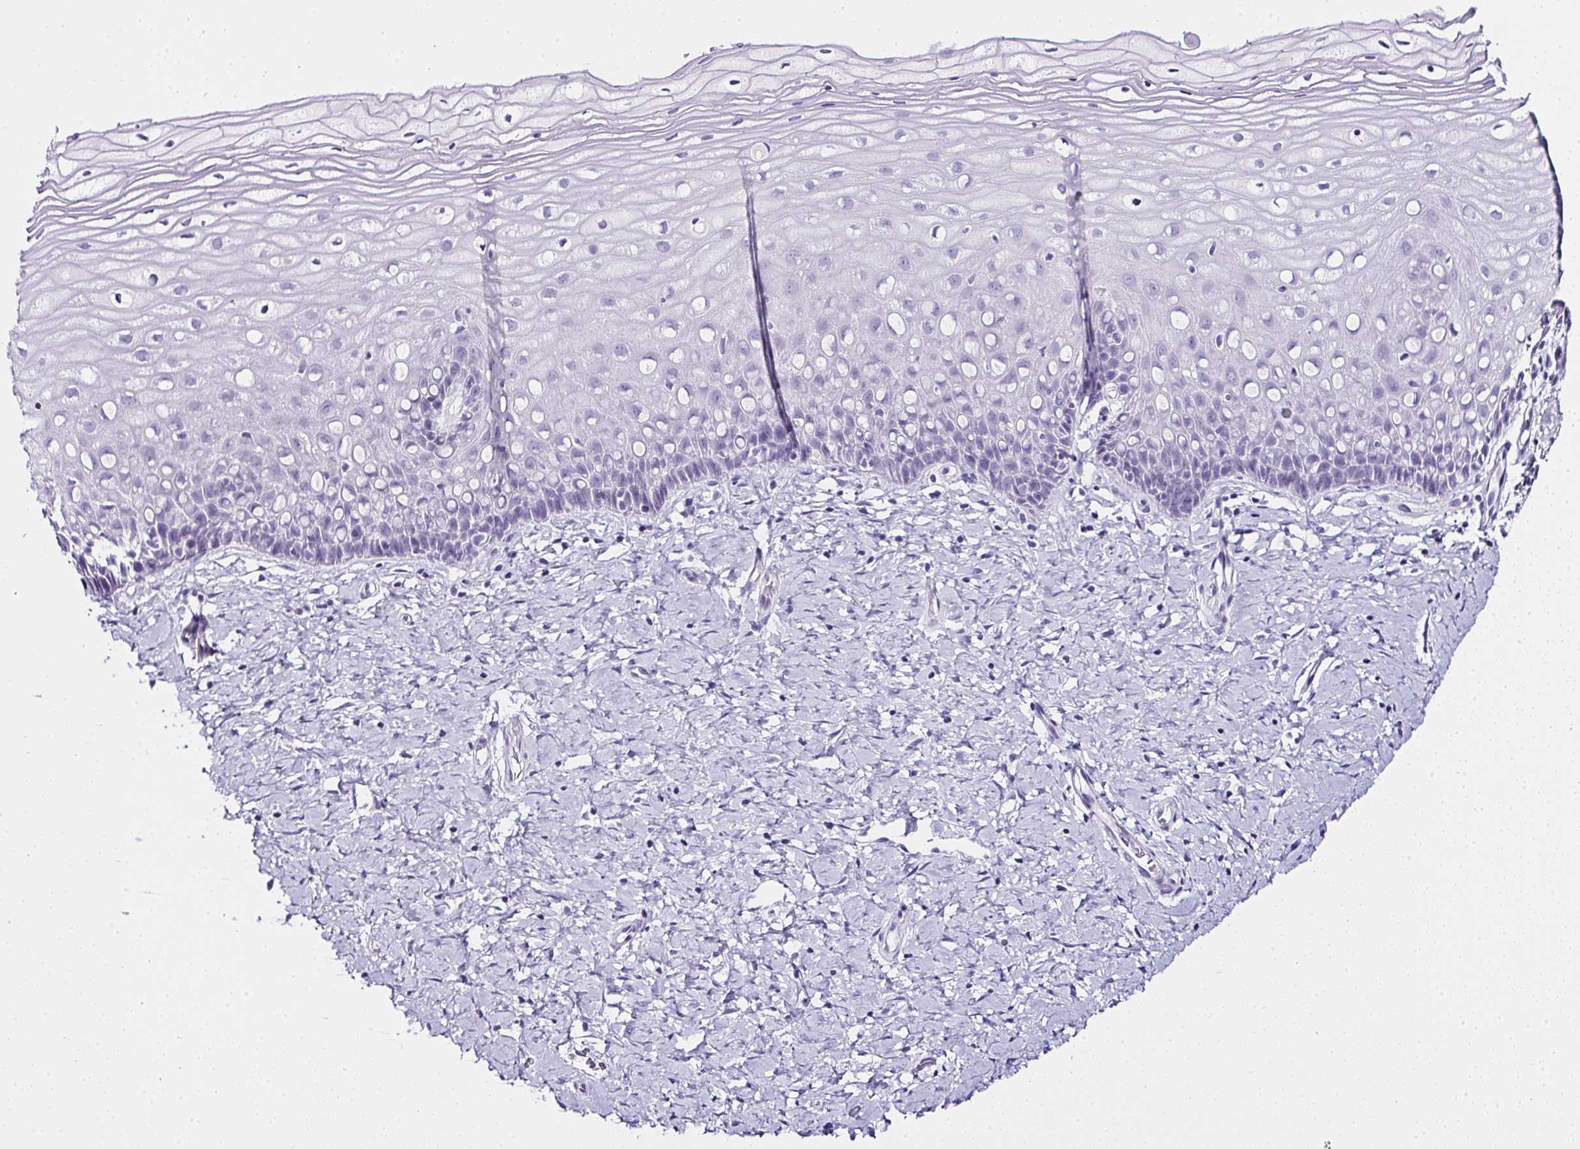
{"staining": {"intensity": "negative", "quantity": "none", "location": "none"}, "tissue": "cervix", "cell_type": "Squamous epithelial cells", "image_type": "normal", "snomed": [{"axis": "morphology", "description": "Normal tissue, NOS"}, {"axis": "topography", "description": "Cervix"}], "caption": "Immunohistochemical staining of unremarkable cervix shows no significant positivity in squamous epithelial cells.", "gene": "RNF183", "patient": {"sex": "female", "age": 37}}